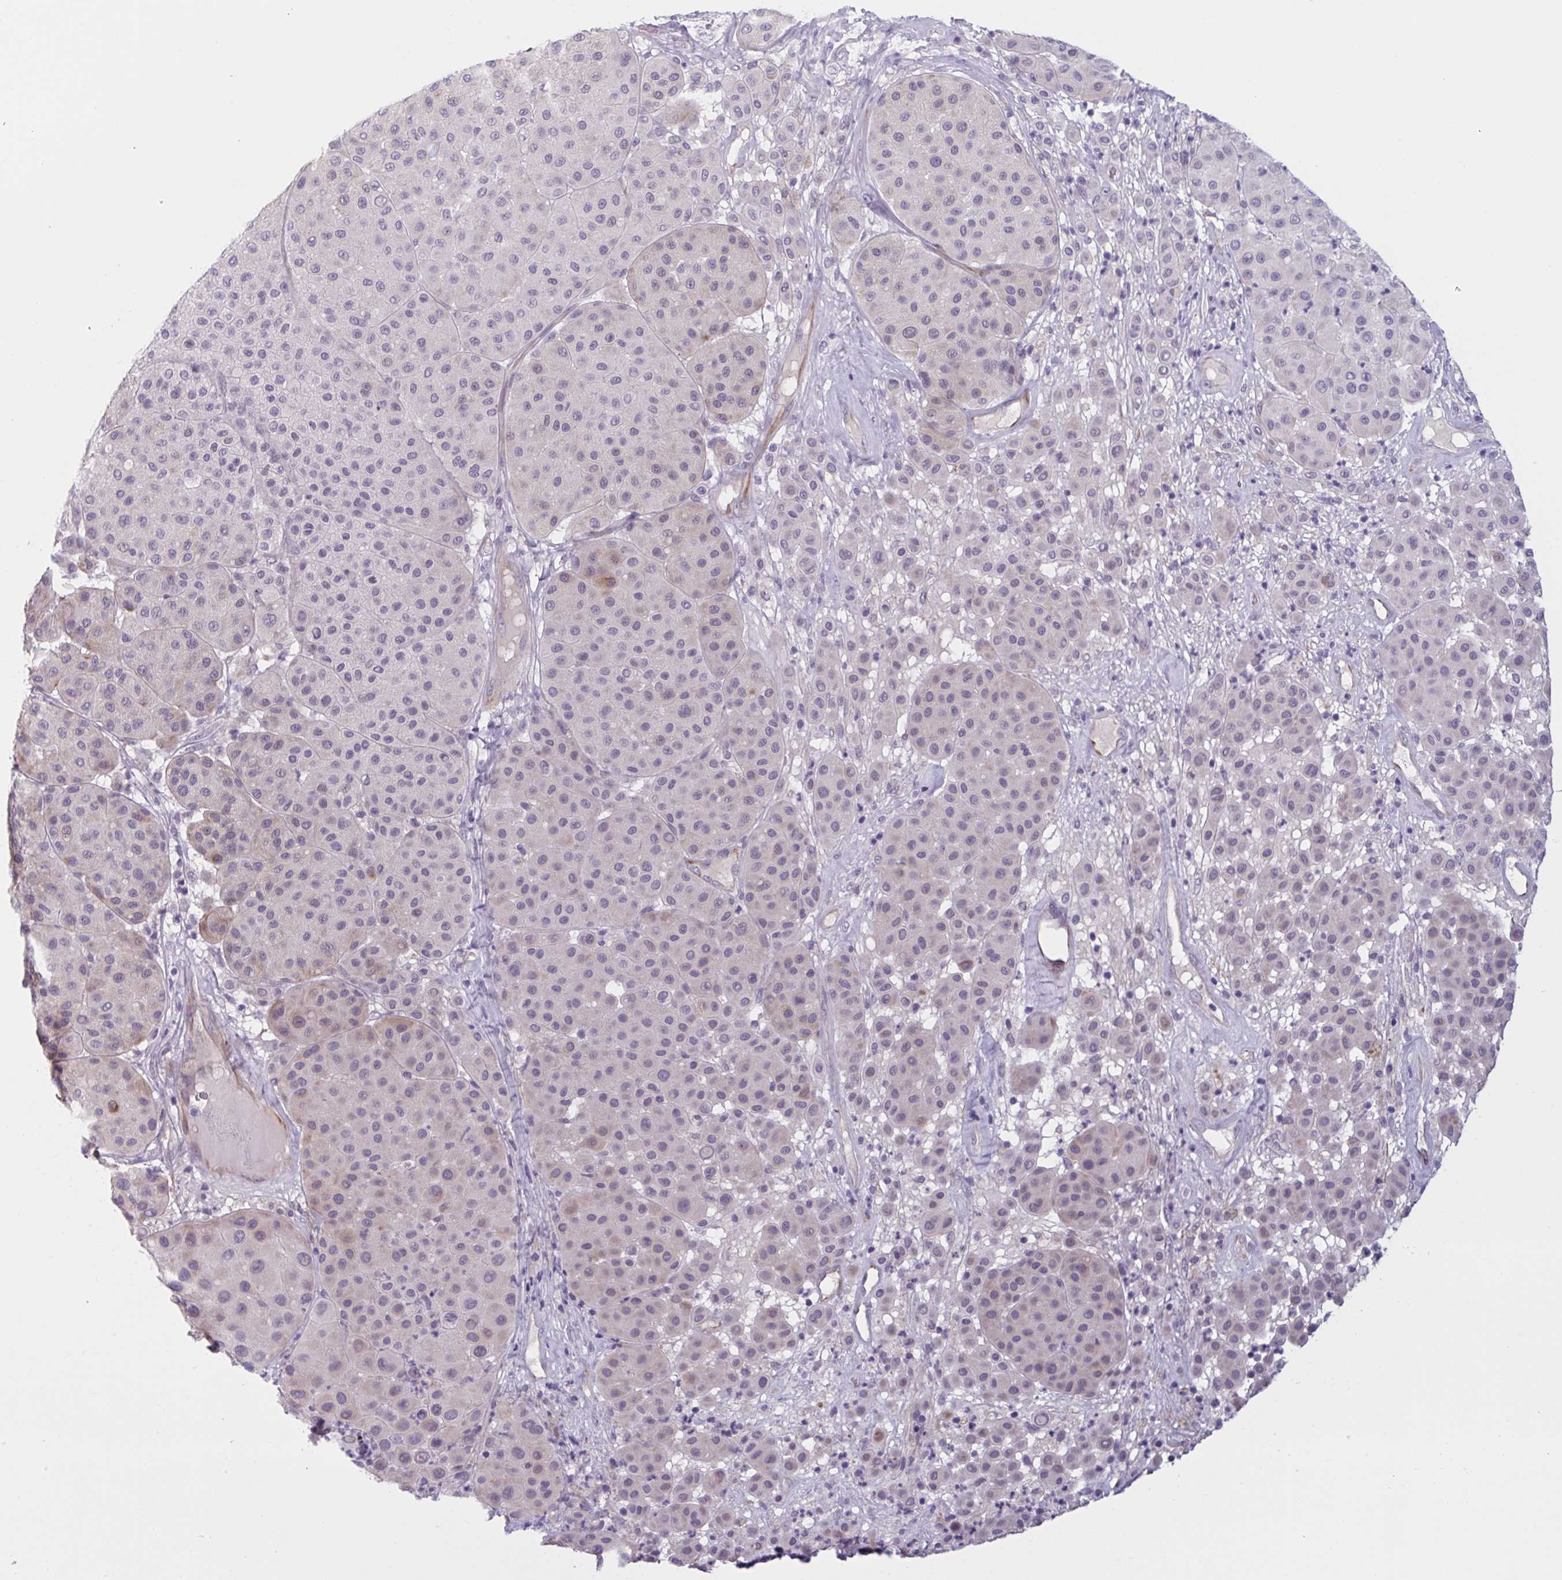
{"staining": {"intensity": "weak", "quantity": "<25%", "location": "cytoplasmic/membranous,nuclear"}, "tissue": "melanoma", "cell_type": "Tumor cells", "image_type": "cancer", "snomed": [{"axis": "morphology", "description": "Malignant melanoma, Metastatic site"}, {"axis": "topography", "description": "Smooth muscle"}], "caption": "Histopathology image shows no significant protein expression in tumor cells of melanoma. (DAB immunohistochemistry (IHC), high magnification).", "gene": "OR1L3", "patient": {"sex": "male", "age": 41}}